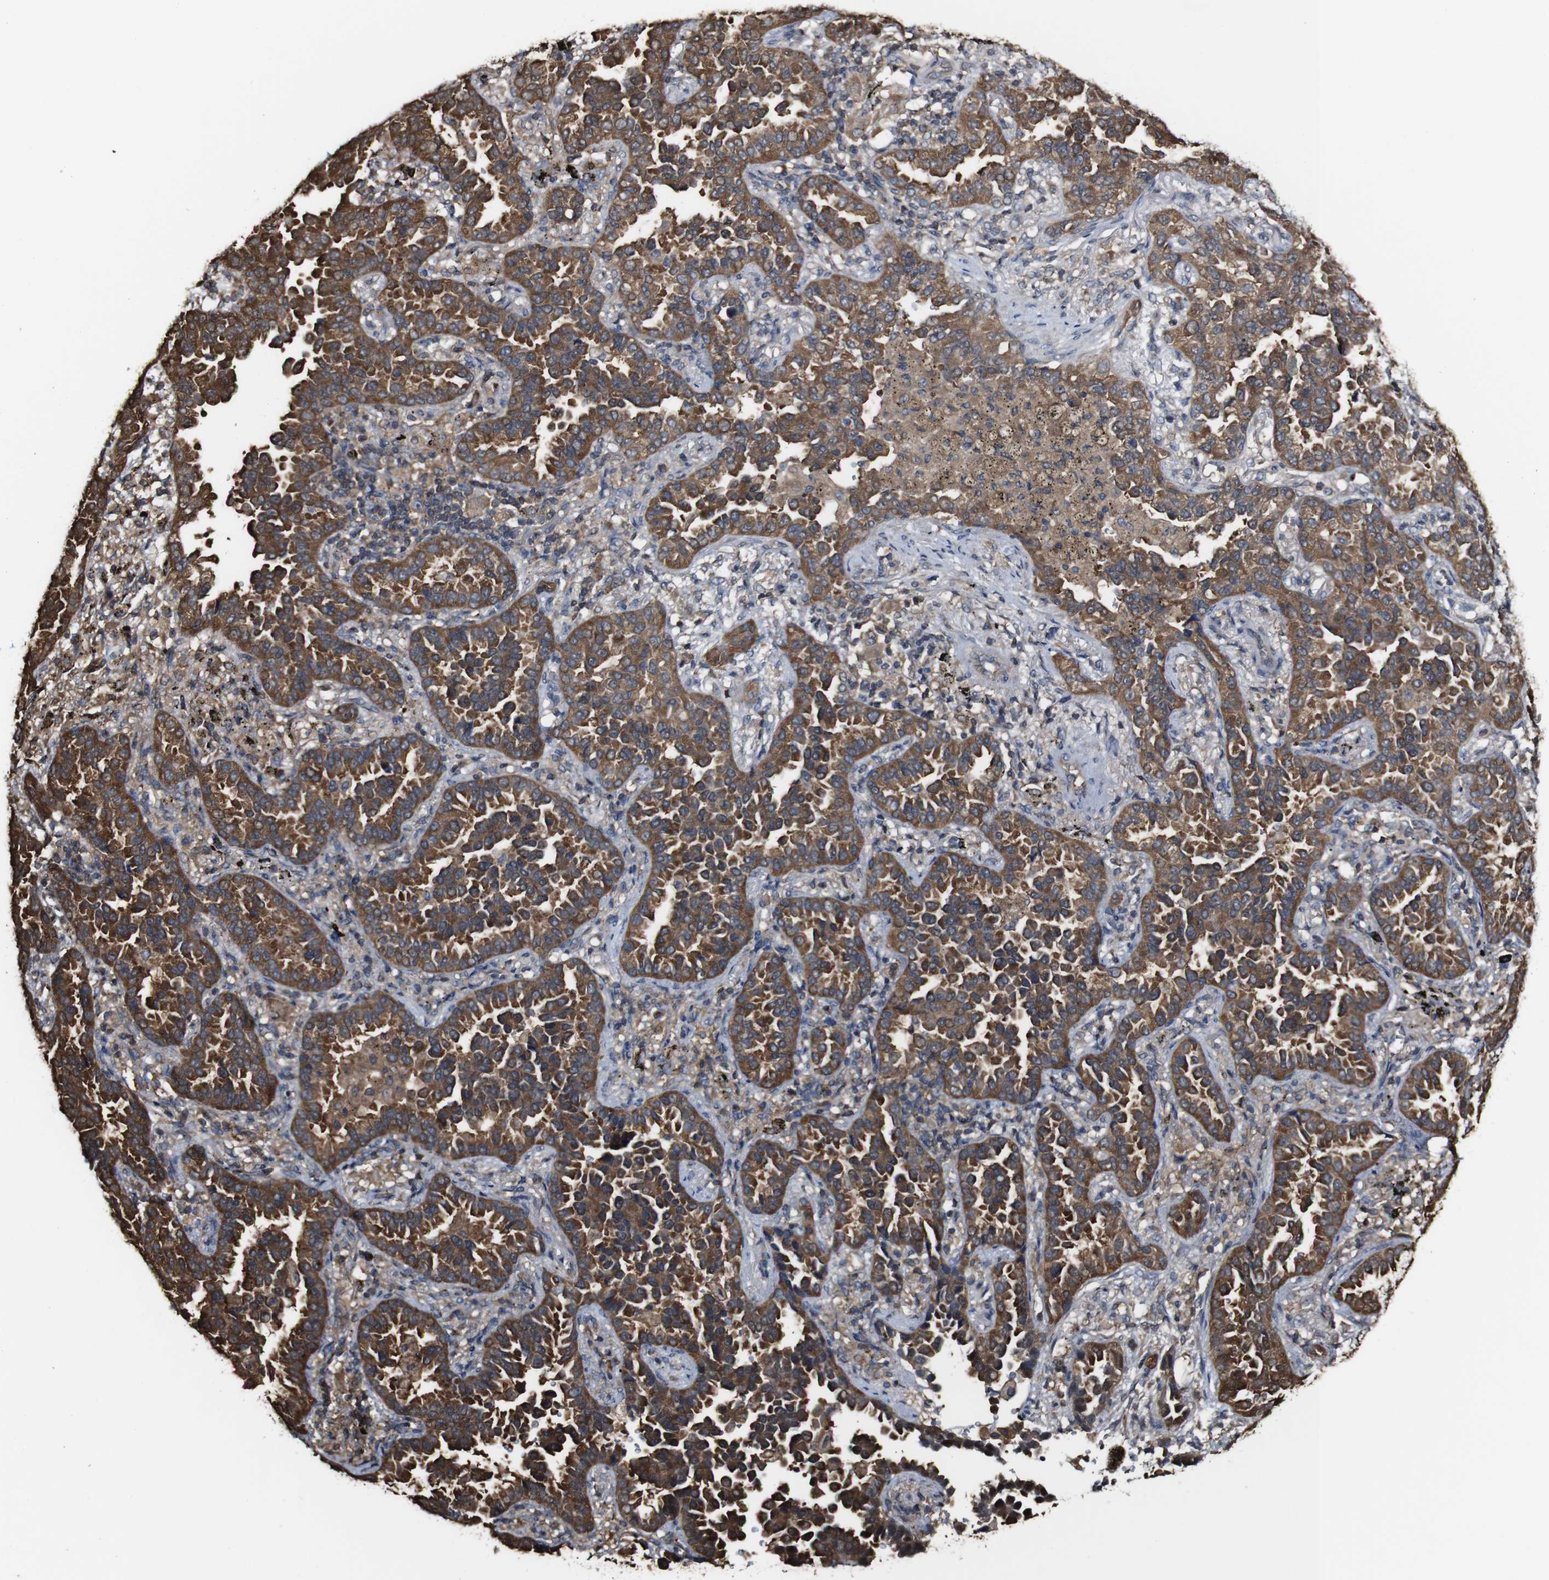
{"staining": {"intensity": "moderate", "quantity": ">75%", "location": "cytoplasmic/membranous"}, "tissue": "lung cancer", "cell_type": "Tumor cells", "image_type": "cancer", "snomed": [{"axis": "morphology", "description": "Normal tissue, NOS"}, {"axis": "morphology", "description": "Adenocarcinoma, NOS"}, {"axis": "topography", "description": "Lung"}], "caption": "Immunohistochemistry histopathology image of adenocarcinoma (lung) stained for a protein (brown), which exhibits medium levels of moderate cytoplasmic/membranous expression in approximately >75% of tumor cells.", "gene": "PTPRR", "patient": {"sex": "male", "age": 59}}